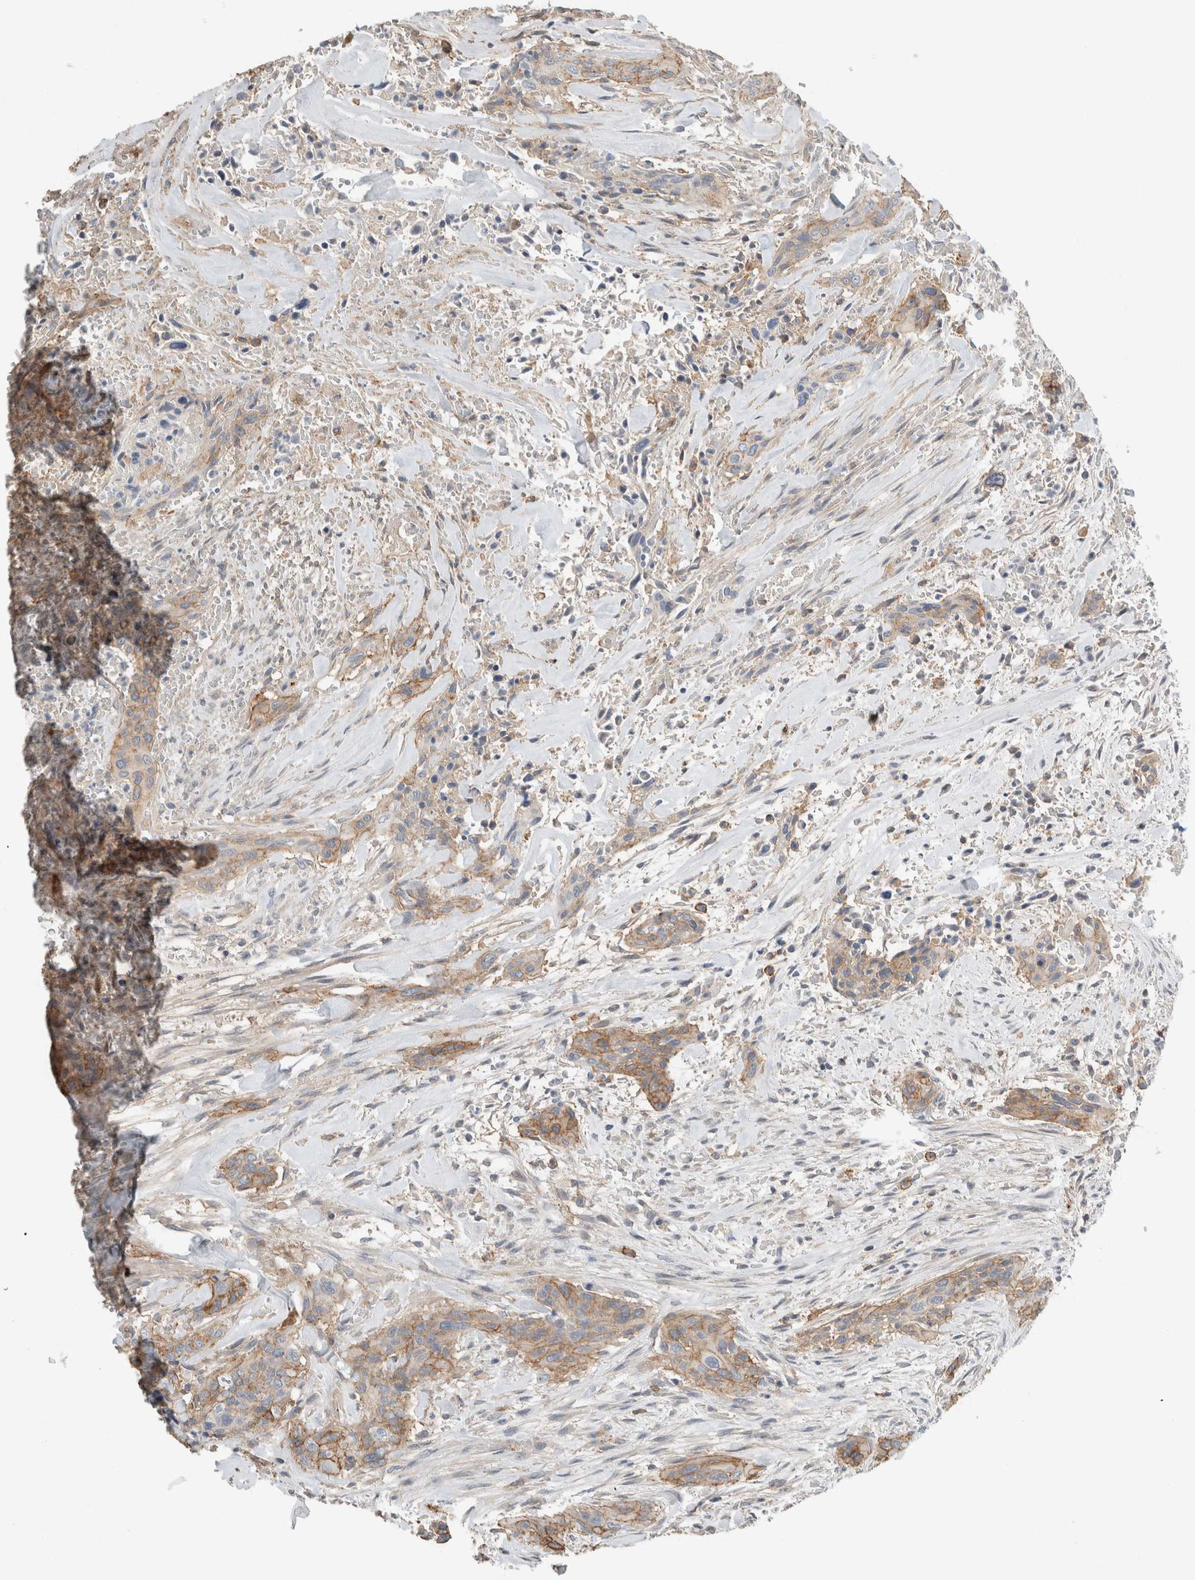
{"staining": {"intensity": "moderate", "quantity": "25%-75%", "location": "cytoplasmic/membranous"}, "tissue": "urothelial cancer", "cell_type": "Tumor cells", "image_type": "cancer", "snomed": [{"axis": "morphology", "description": "Urothelial carcinoma, High grade"}, {"axis": "topography", "description": "Urinary bladder"}], "caption": "Brown immunohistochemical staining in urothelial cancer displays moderate cytoplasmic/membranous positivity in approximately 25%-75% of tumor cells. (DAB IHC with brightfield microscopy, high magnification).", "gene": "ERCC6L2", "patient": {"sex": "male", "age": 35}}